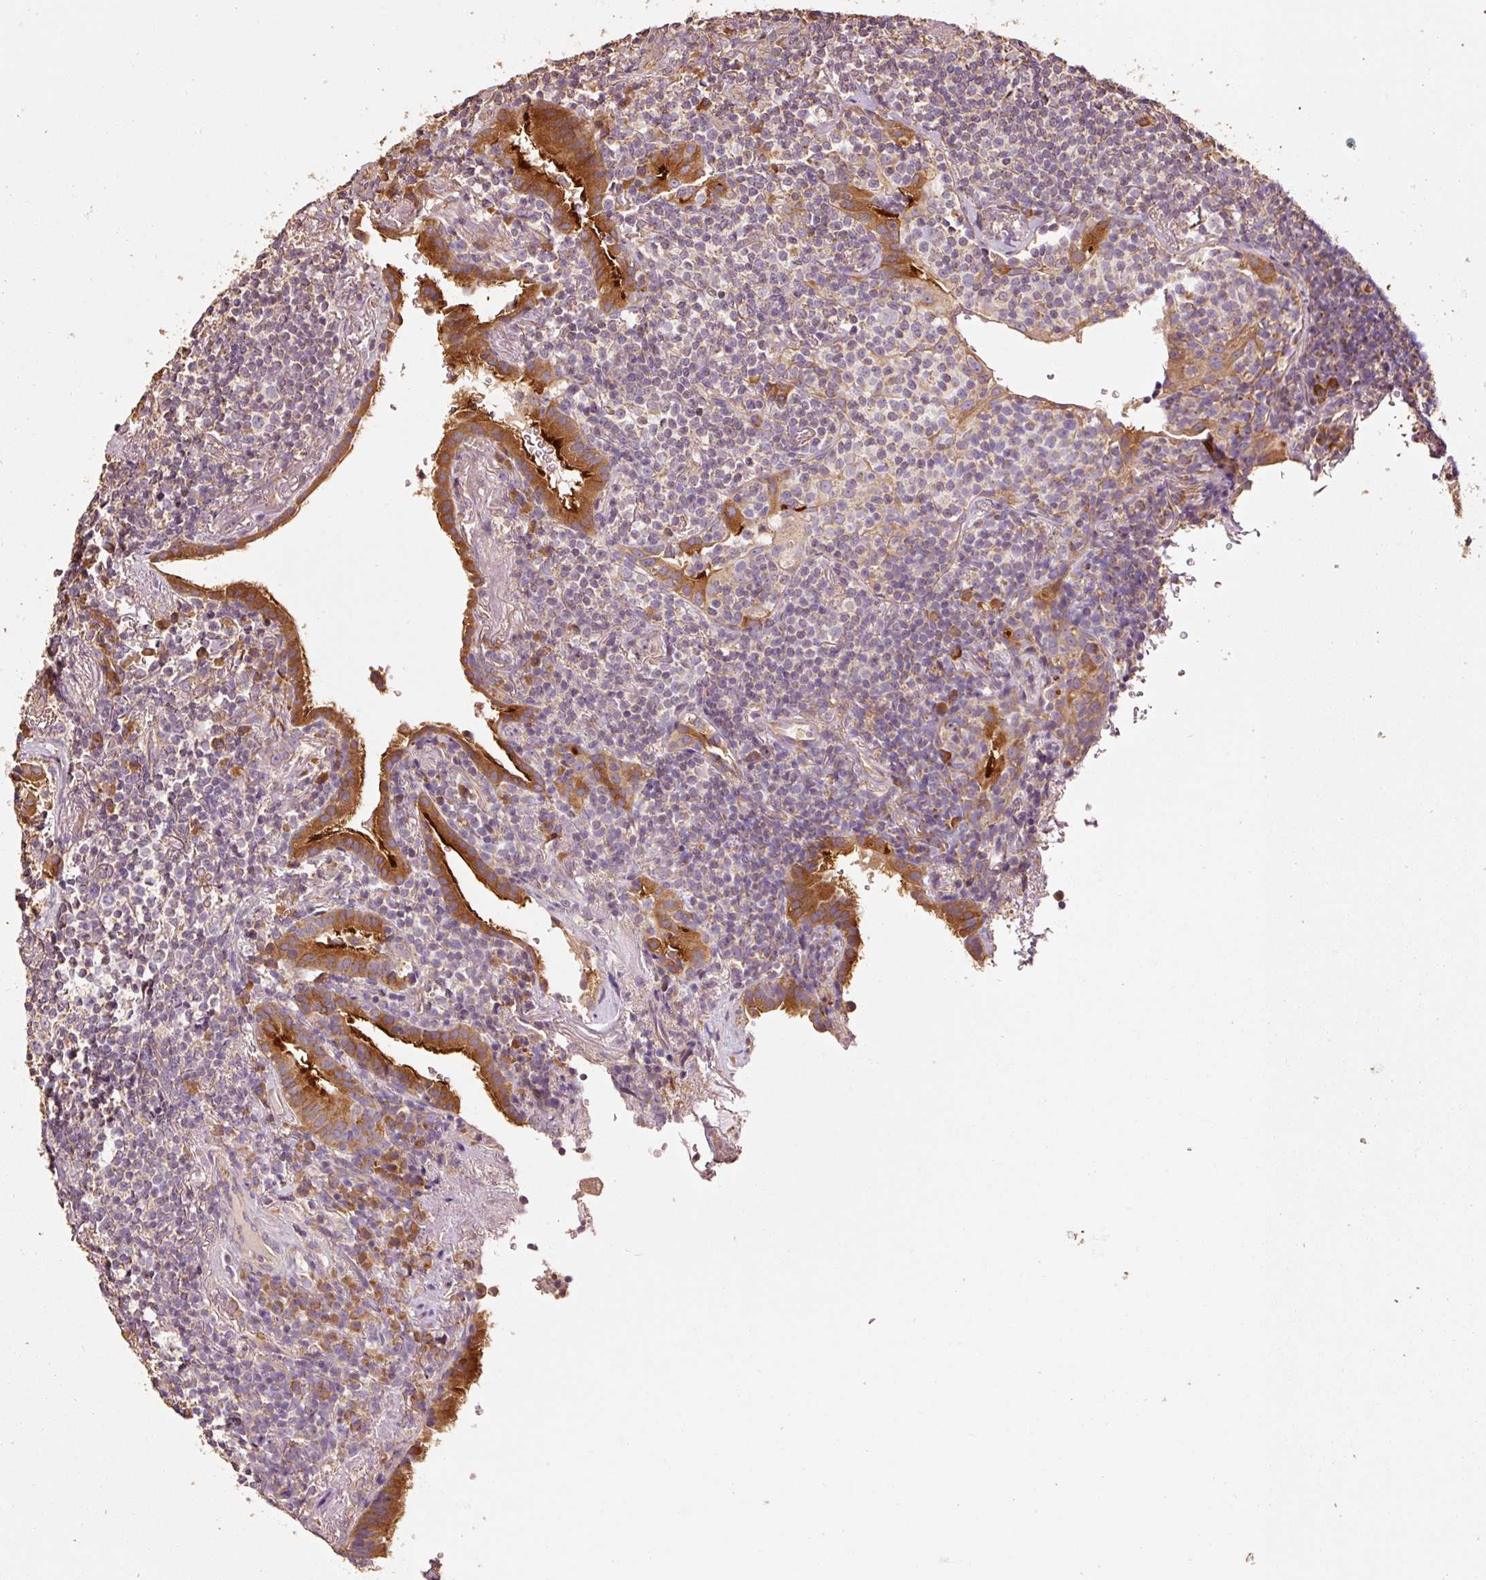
{"staining": {"intensity": "weak", "quantity": "25%-75%", "location": "cytoplasmic/membranous"}, "tissue": "lymphoma", "cell_type": "Tumor cells", "image_type": "cancer", "snomed": [{"axis": "morphology", "description": "Malignant lymphoma, non-Hodgkin's type, Low grade"}, {"axis": "topography", "description": "Lung"}], "caption": "Immunohistochemical staining of human malignant lymphoma, non-Hodgkin's type (low-grade) demonstrates weak cytoplasmic/membranous protein positivity in about 25%-75% of tumor cells.", "gene": "EFHC1", "patient": {"sex": "female", "age": 71}}